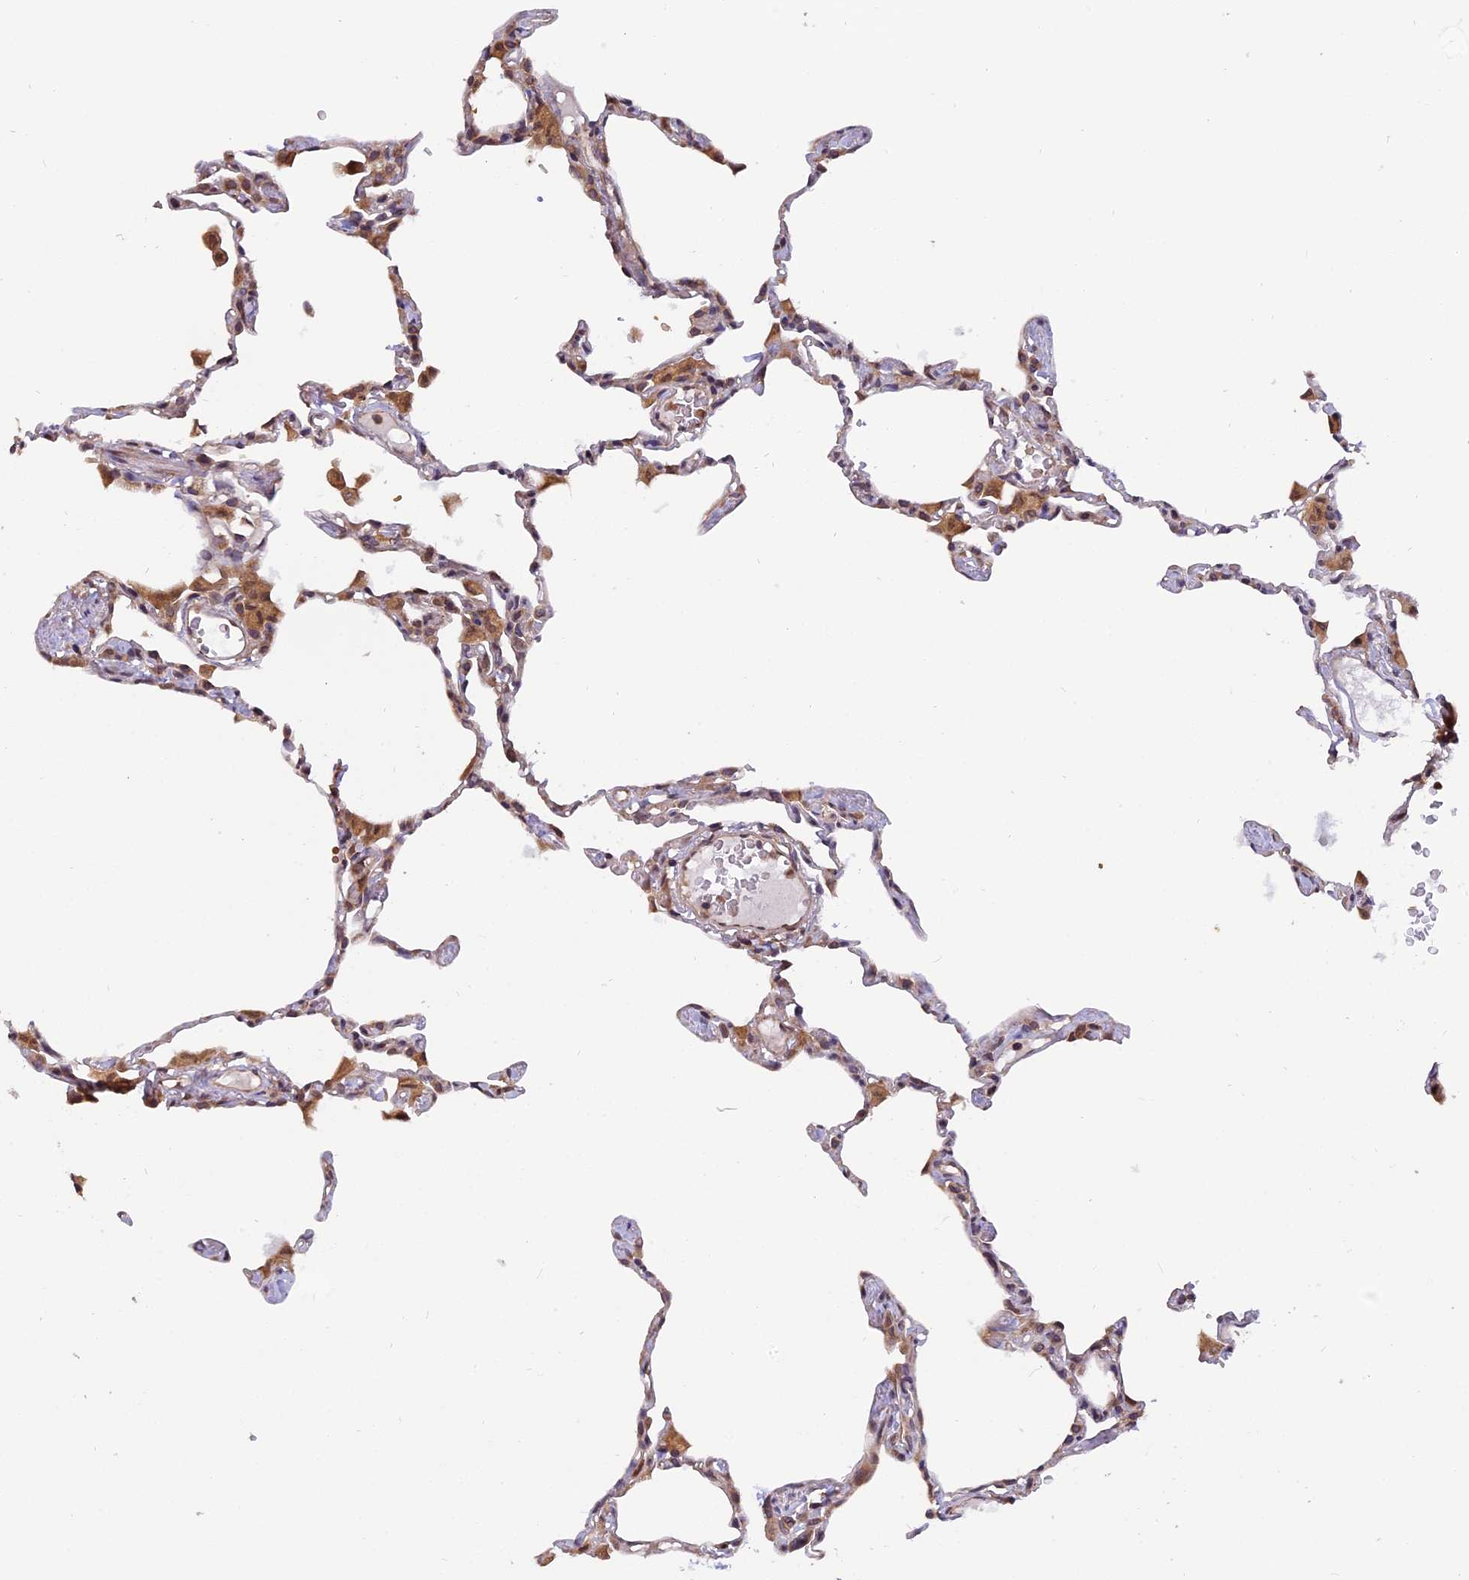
{"staining": {"intensity": "moderate", "quantity": "<25%", "location": "cytoplasmic/membranous,nuclear"}, "tissue": "lung", "cell_type": "Alveolar cells", "image_type": "normal", "snomed": [{"axis": "morphology", "description": "Normal tissue, NOS"}, {"axis": "topography", "description": "Lung"}], "caption": "Immunohistochemistry micrograph of normal lung: human lung stained using IHC demonstrates low levels of moderate protein expression localized specifically in the cytoplasmic/membranous,nuclear of alveolar cells, appearing as a cytoplasmic/membranous,nuclear brown color.", "gene": "CHMP2A", "patient": {"sex": "female", "age": 49}}